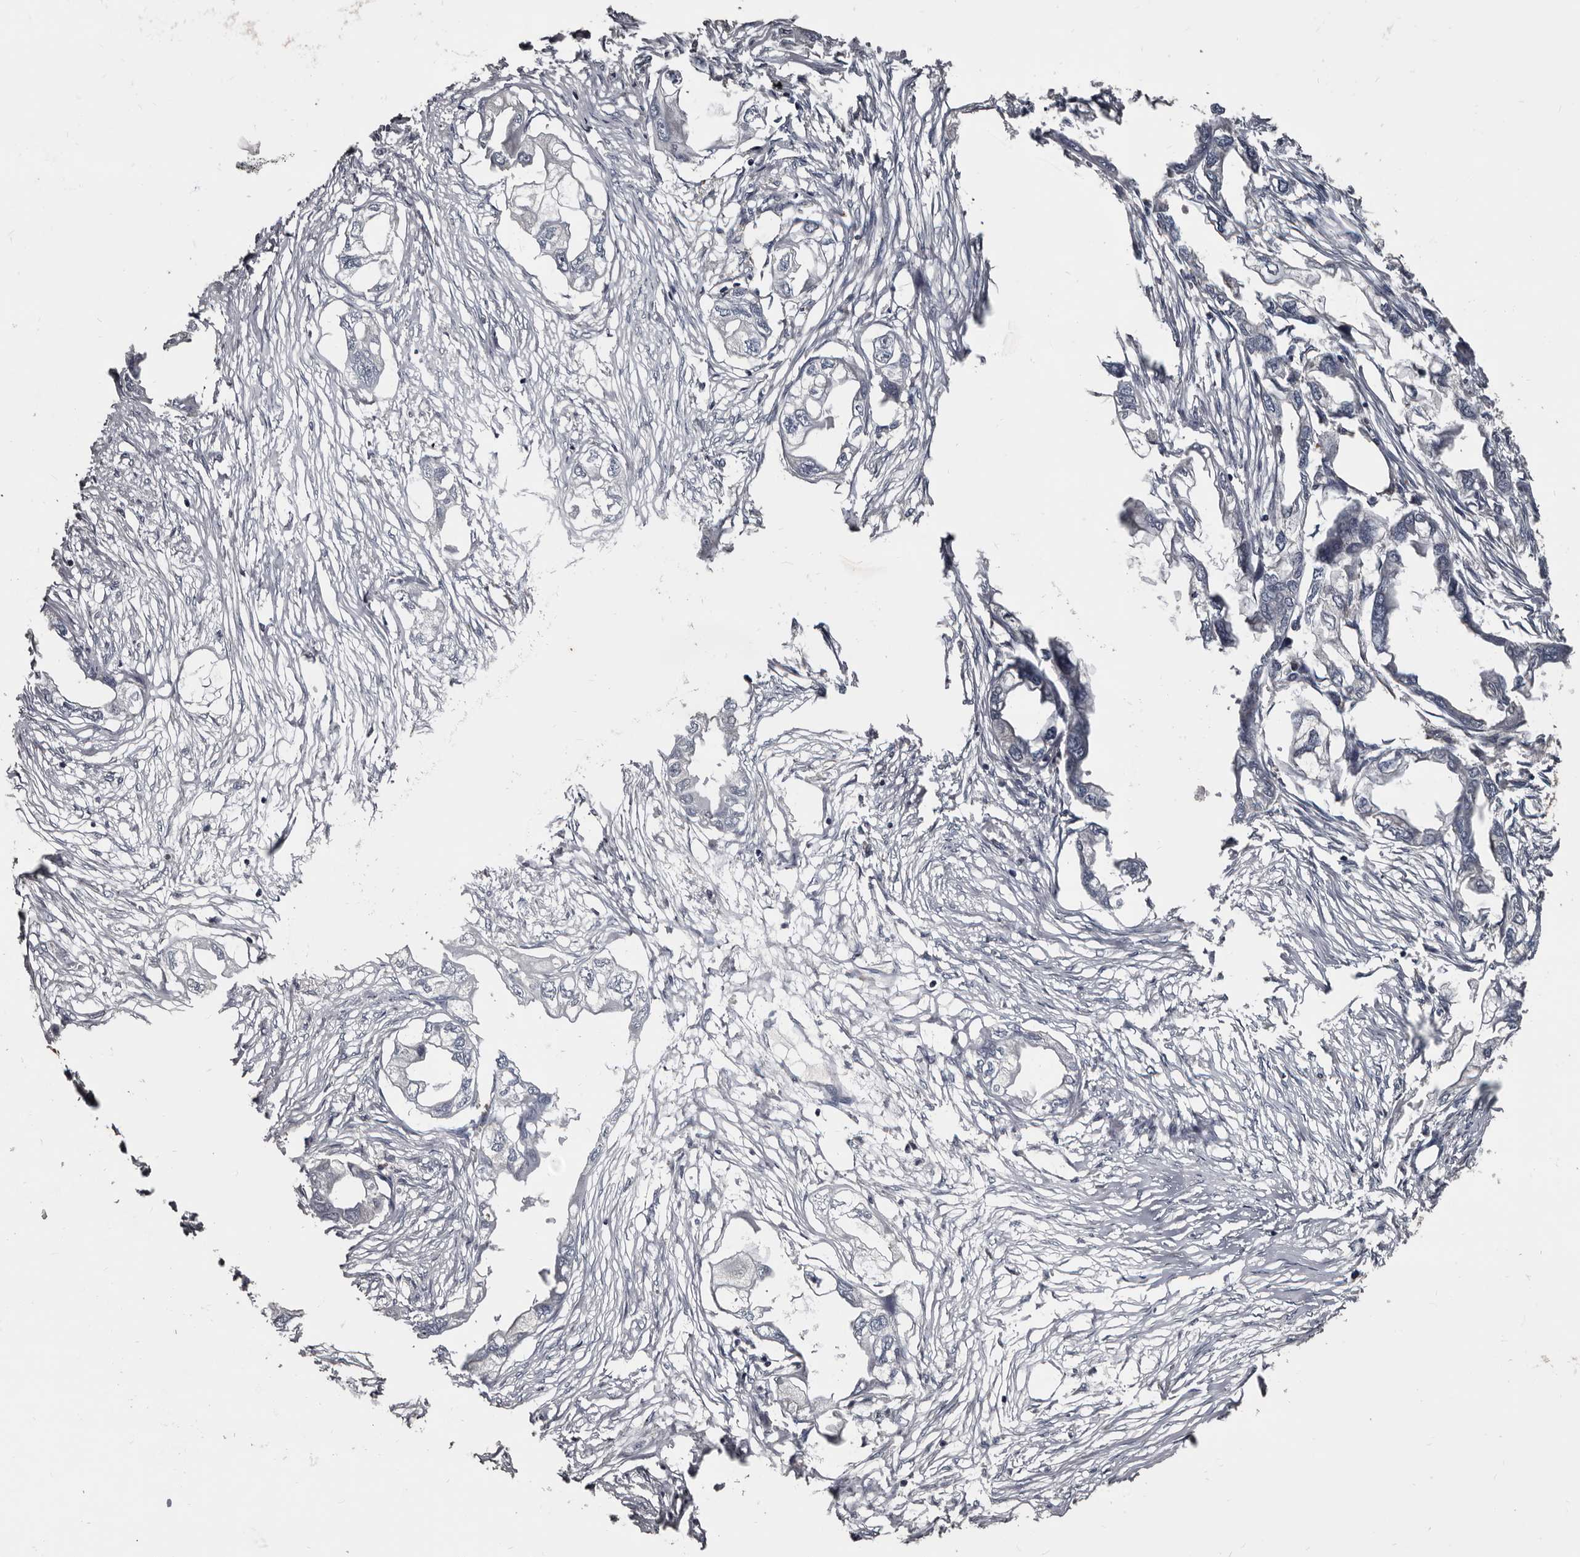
{"staining": {"intensity": "negative", "quantity": "none", "location": "none"}, "tissue": "endometrial cancer", "cell_type": "Tumor cells", "image_type": "cancer", "snomed": [{"axis": "morphology", "description": "Adenocarcinoma, NOS"}, {"axis": "morphology", "description": "Adenocarcinoma, metastatic, NOS"}, {"axis": "topography", "description": "Adipose tissue"}, {"axis": "topography", "description": "Endometrium"}], "caption": "Protein analysis of endometrial adenocarcinoma reveals no significant staining in tumor cells.", "gene": "GREB1", "patient": {"sex": "female", "age": 67}}